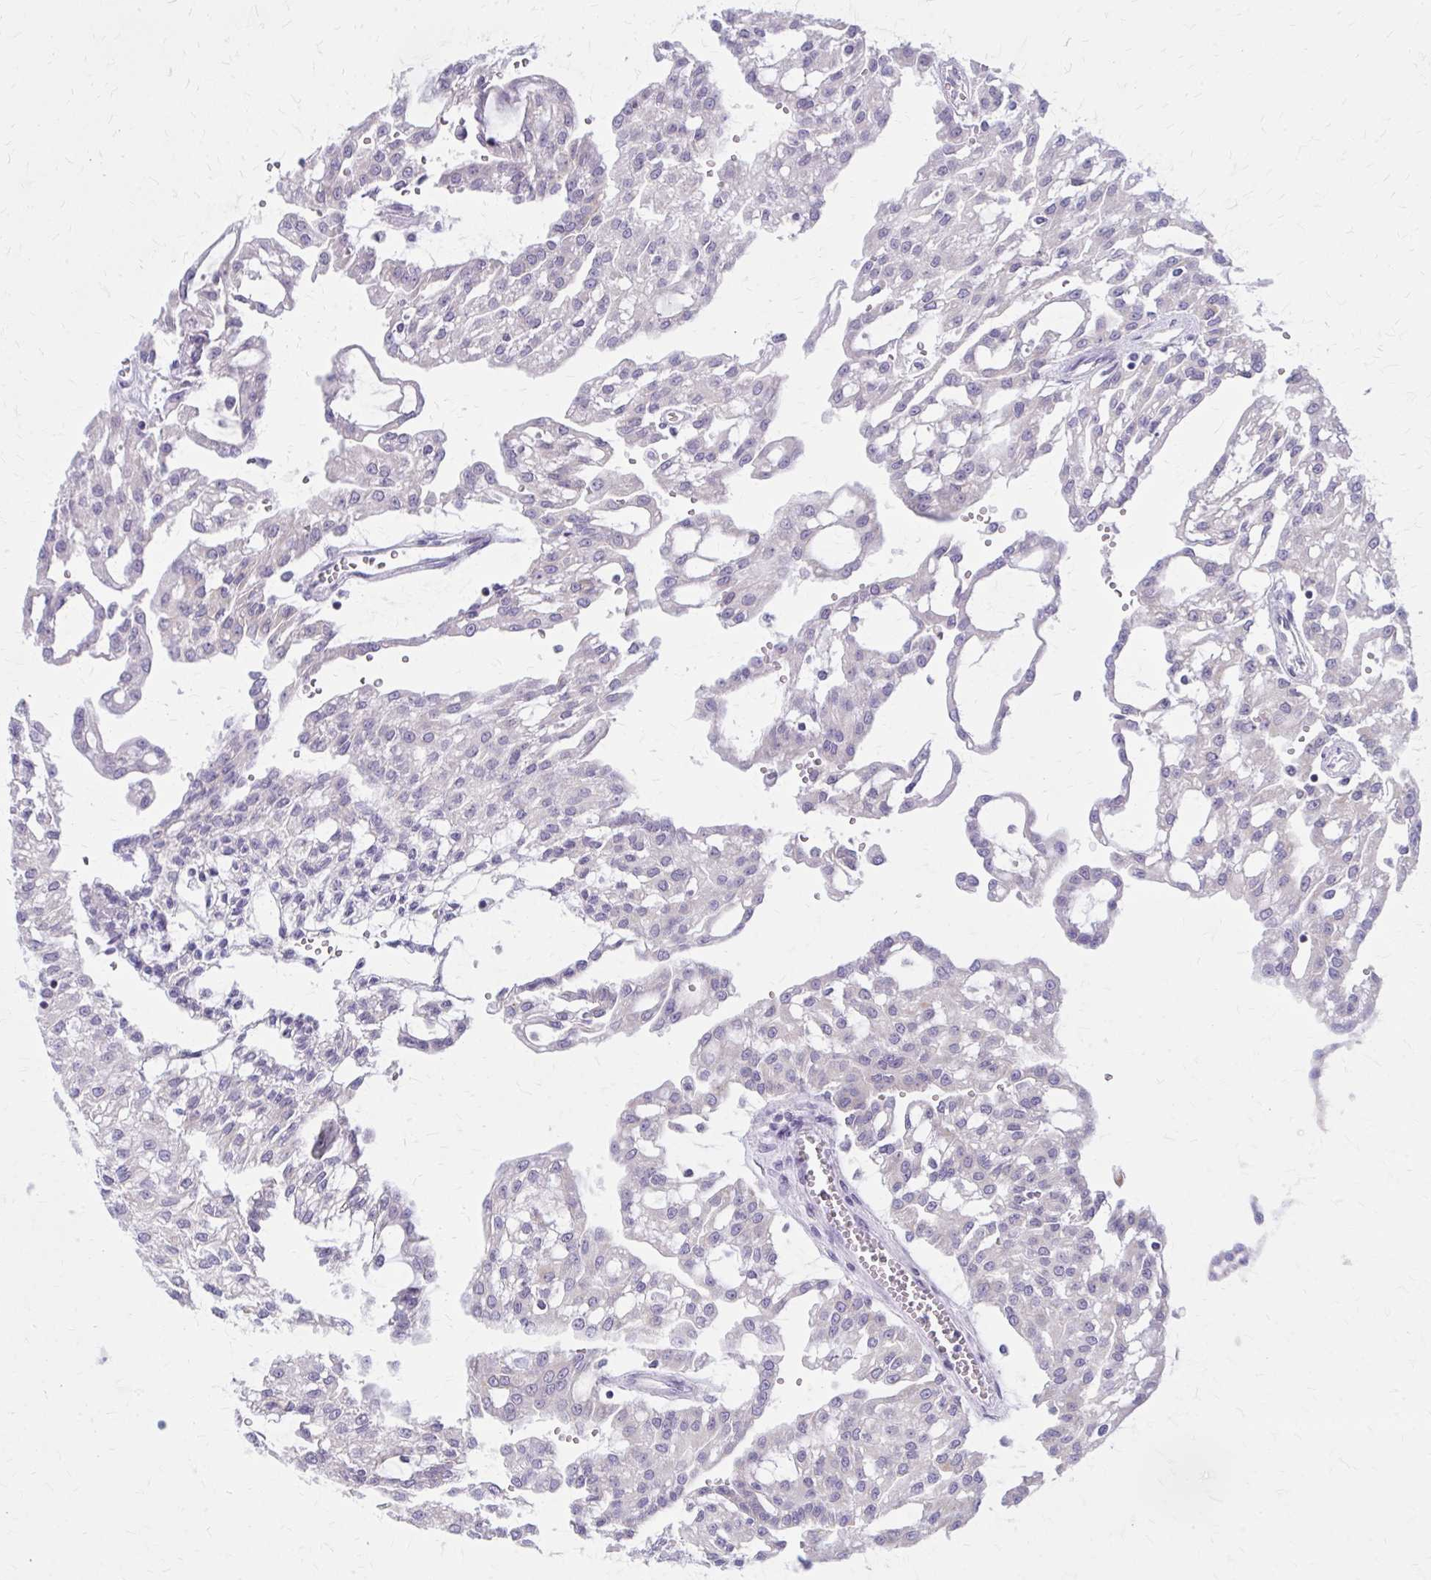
{"staining": {"intensity": "negative", "quantity": "none", "location": "none"}, "tissue": "renal cancer", "cell_type": "Tumor cells", "image_type": "cancer", "snomed": [{"axis": "morphology", "description": "Adenocarcinoma, NOS"}, {"axis": "topography", "description": "Kidney"}], "caption": "This is an immunohistochemistry photomicrograph of adenocarcinoma (renal). There is no positivity in tumor cells.", "gene": "PITPNM1", "patient": {"sex": "male", "age": 63}}